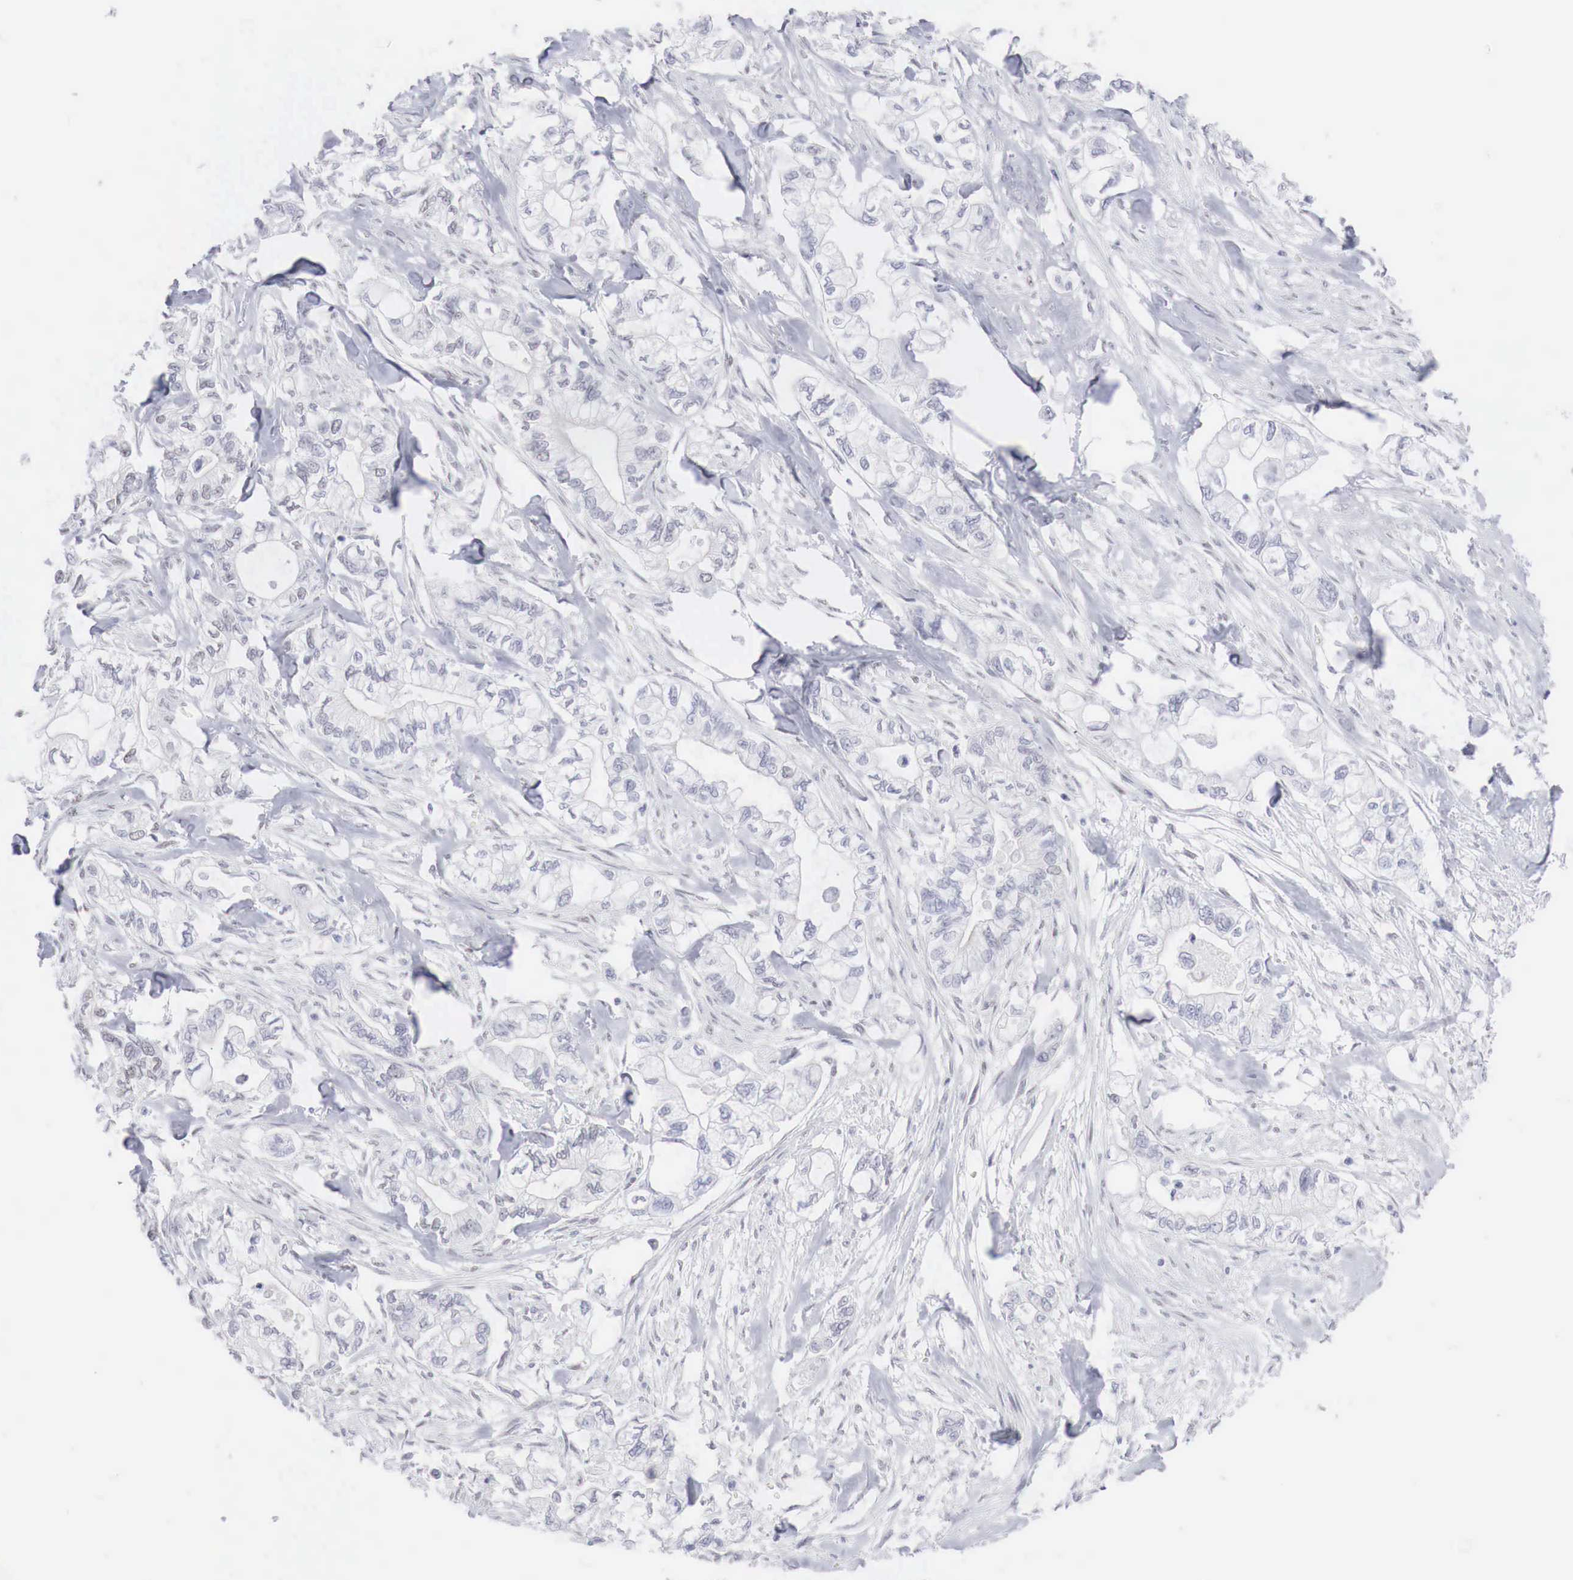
{"staining": {"intensity": "negative", "quantity": "none", "location": "none"}, "tissue": "pancreatic cancer", "cell_type": "Tumor cells", "image_type": "cancer", "snomed": [{"axis": "morphology", "description": "Adenocarcinoma, NOS"}, {"axis": "topography", "description": "Pancreas"}], "caption": "Tumor cells are negative for brown protein staining in pancreatic cancer.", "gene": "FOXP2", "patient": {"sex": "male", "age": 79}}